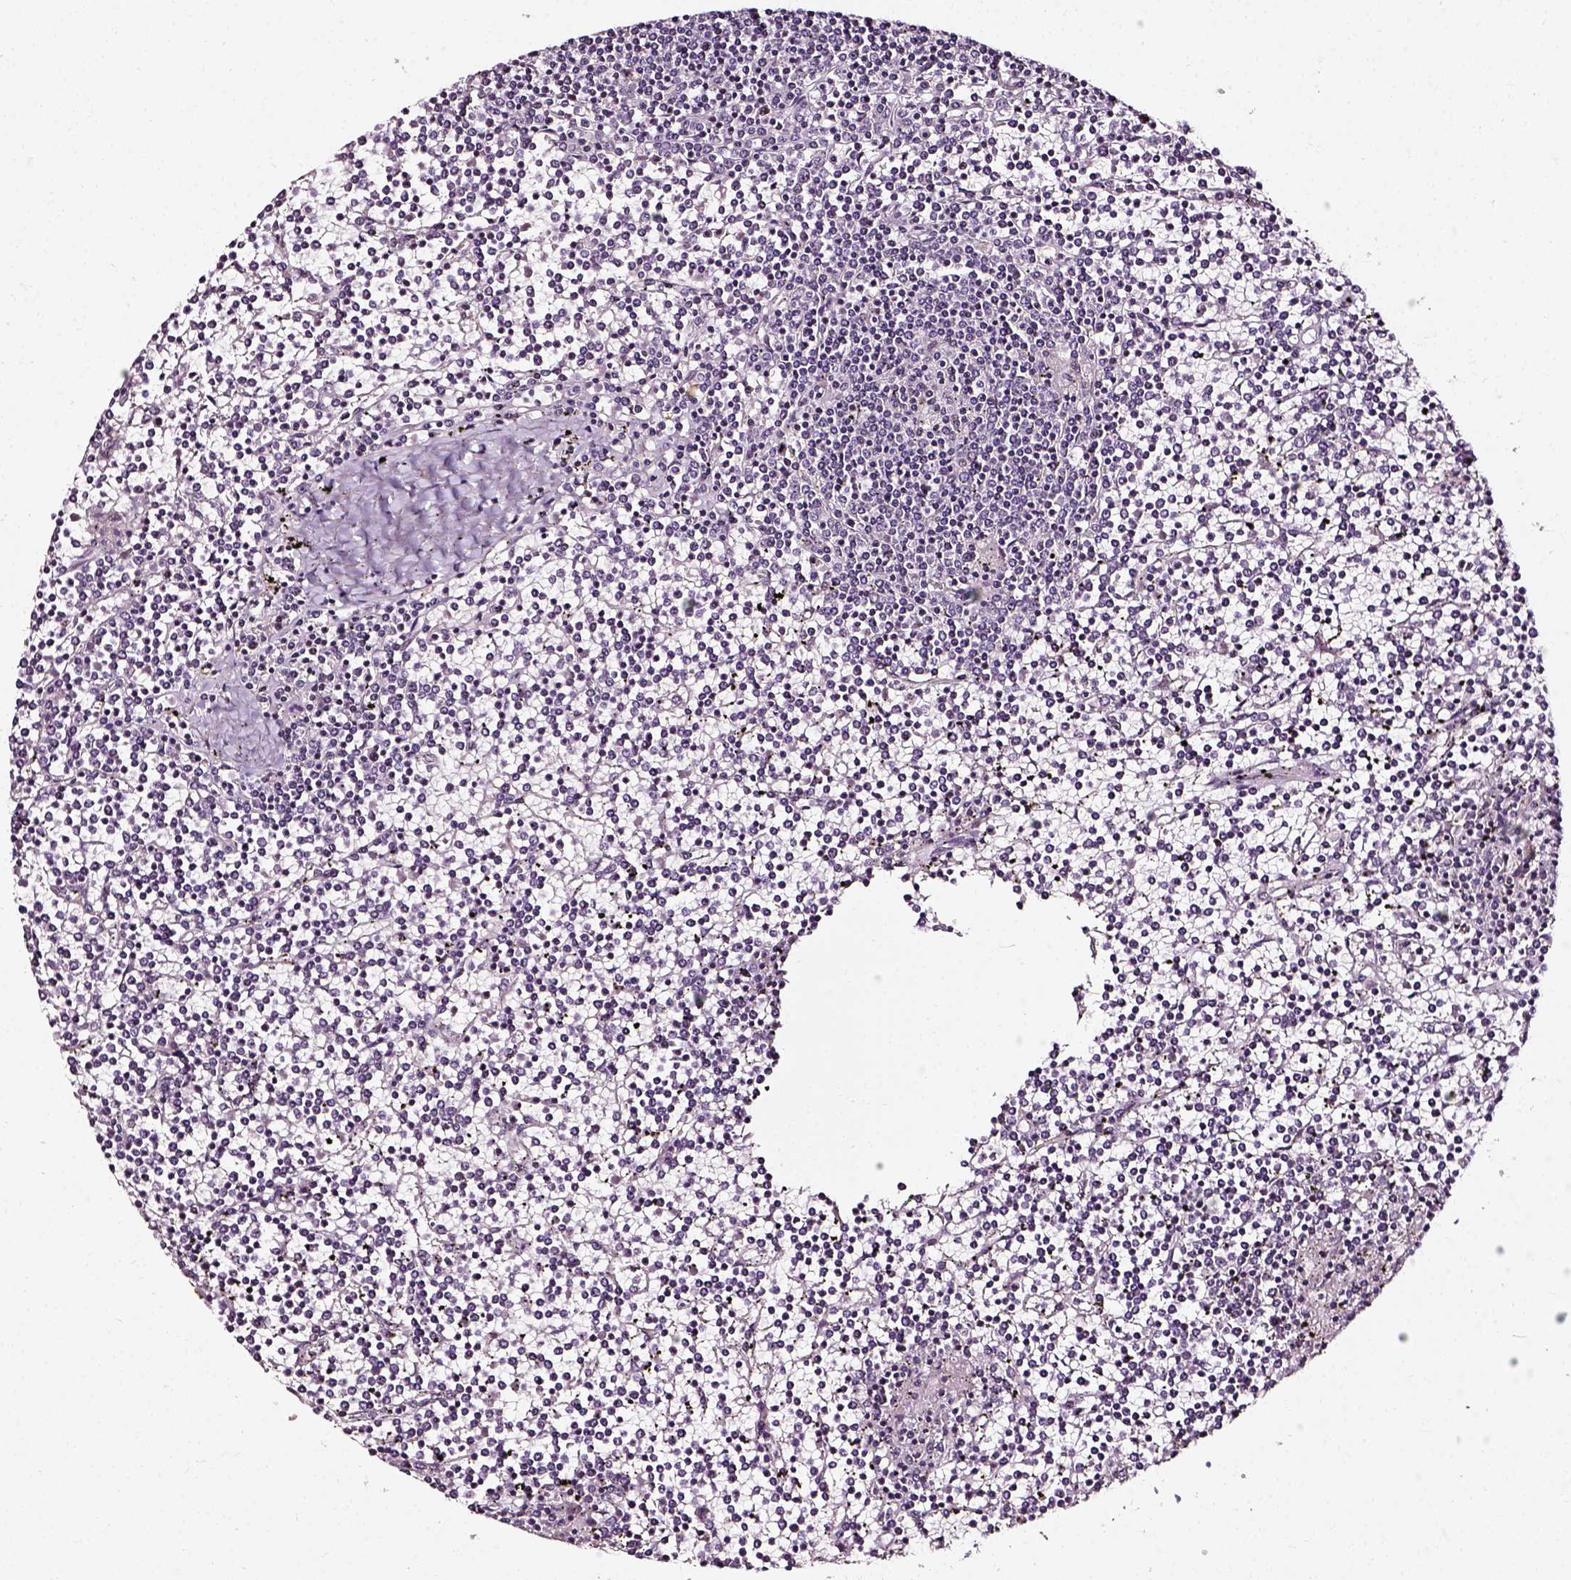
{"staining": {"intensity": "negative", "quantity": "none", "location": "none"}, "tissue": "lymphoma", "cell_type": "Tumor cells", "image_type": "cancer", "snomed": [{"axis": "morphology", "description": "Malignant lymphoma, non-Hodgkin's type, Low grade"}, {"axis": "topography", "description": "Spleen"}], "caption": "Immunohistochemistry photomicrograph of malignant lymphoma, non-Hodgkin's type (low-grade) stained for a protein (brown), which demonstrates no expression in tumor cells. (Immunohistochemistry (ihc), brightfield microscopy, high magnification).", "gene": "NACC1", "patient": {"sex": "female", "age": 19}}